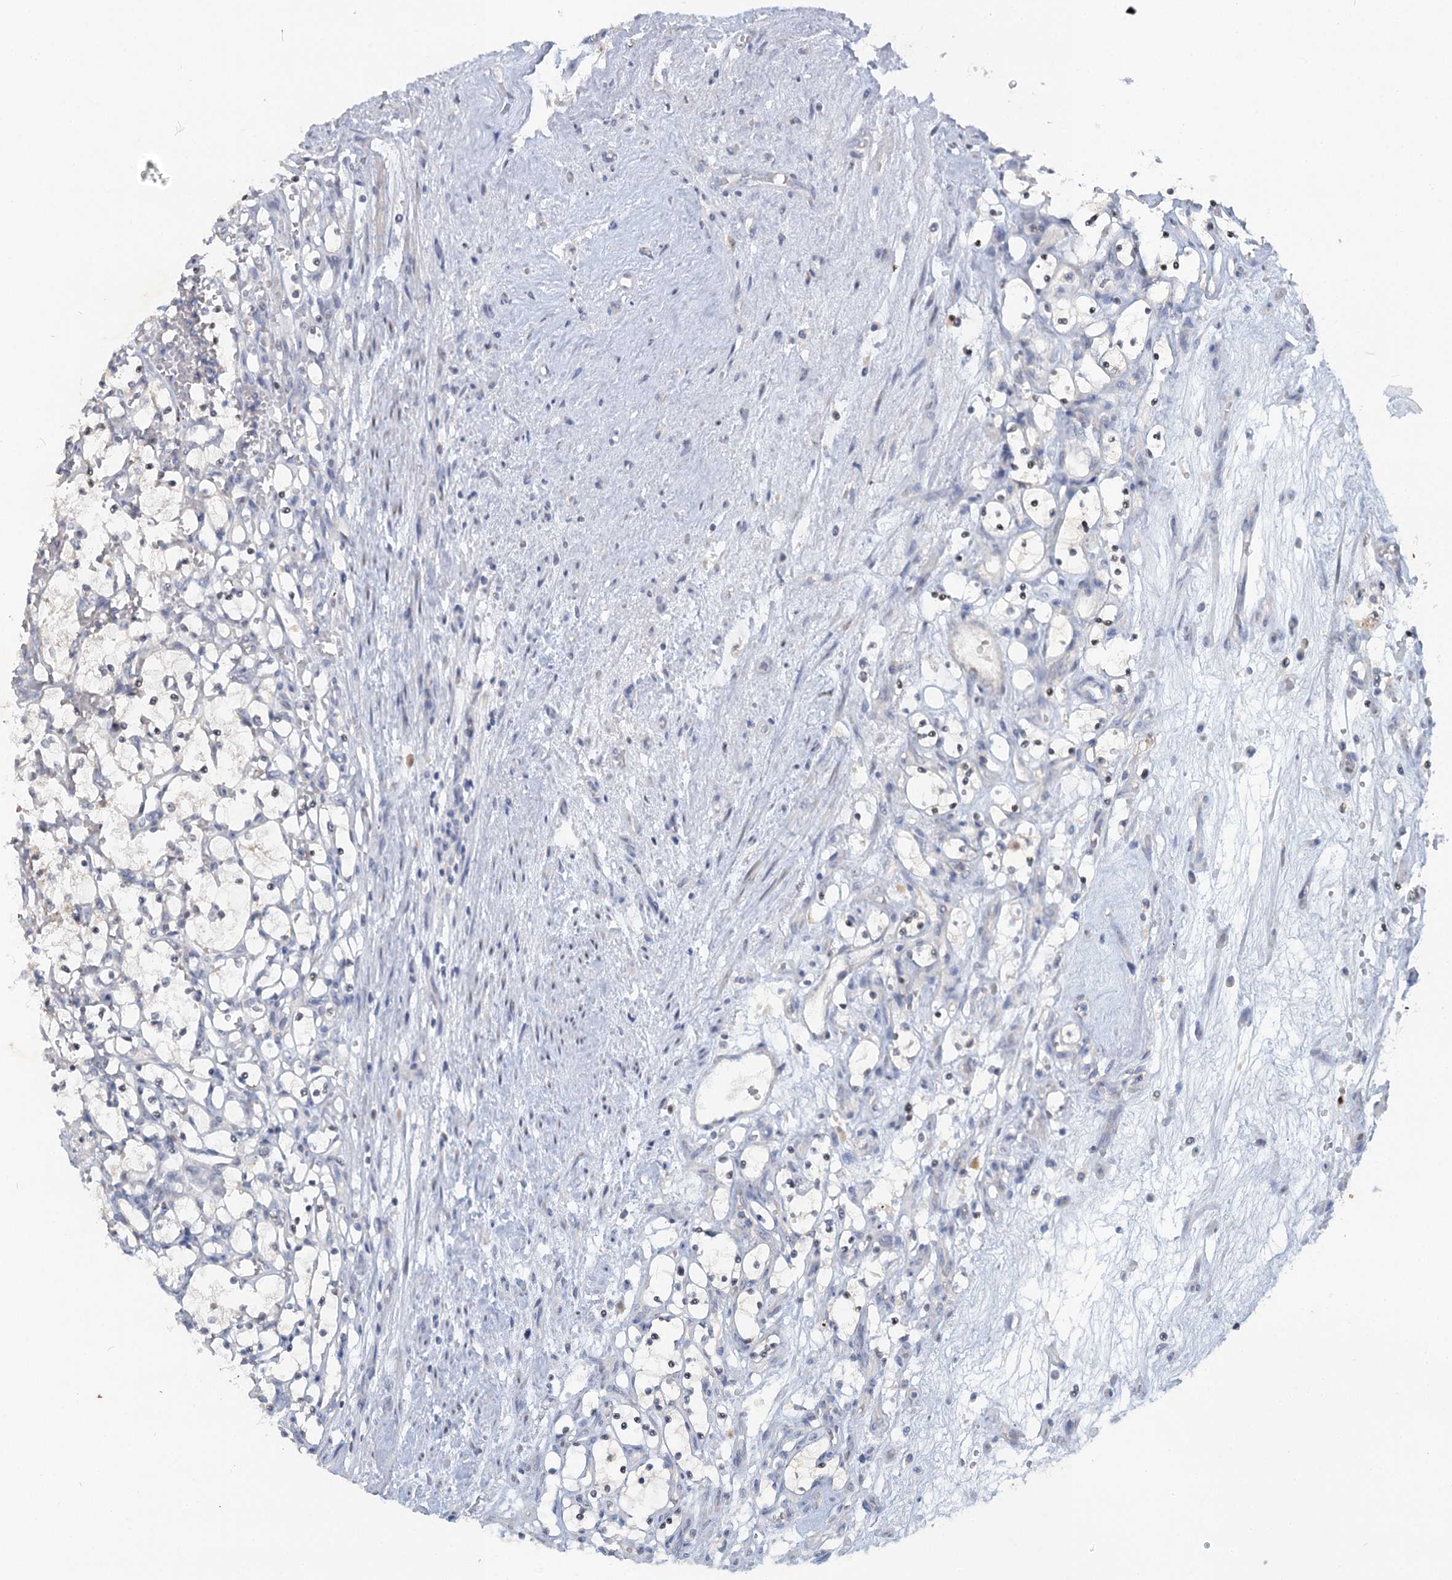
{"staining": {"intensity": "negative", "quantity": "none", "location": "none"}, "tissue": "renal cancer", "cell_type": "Tumor cells", "image_type": "cancer", "snomed": [{"axis": "morphology", "description": "Adenocarcinoma, NOS"}, {"axis": "topography", "description": "Kidney"}], "caption": "Histopathology image shows no significant protein expression in tumor cells of renal cancer (adenocarcinoma). The staining is performed using DAB brown chromogen with nuclei counter-stained in using hematoxylin.", "gene": "MYO7B", "patient": {"sex": "female", "age": 69}}